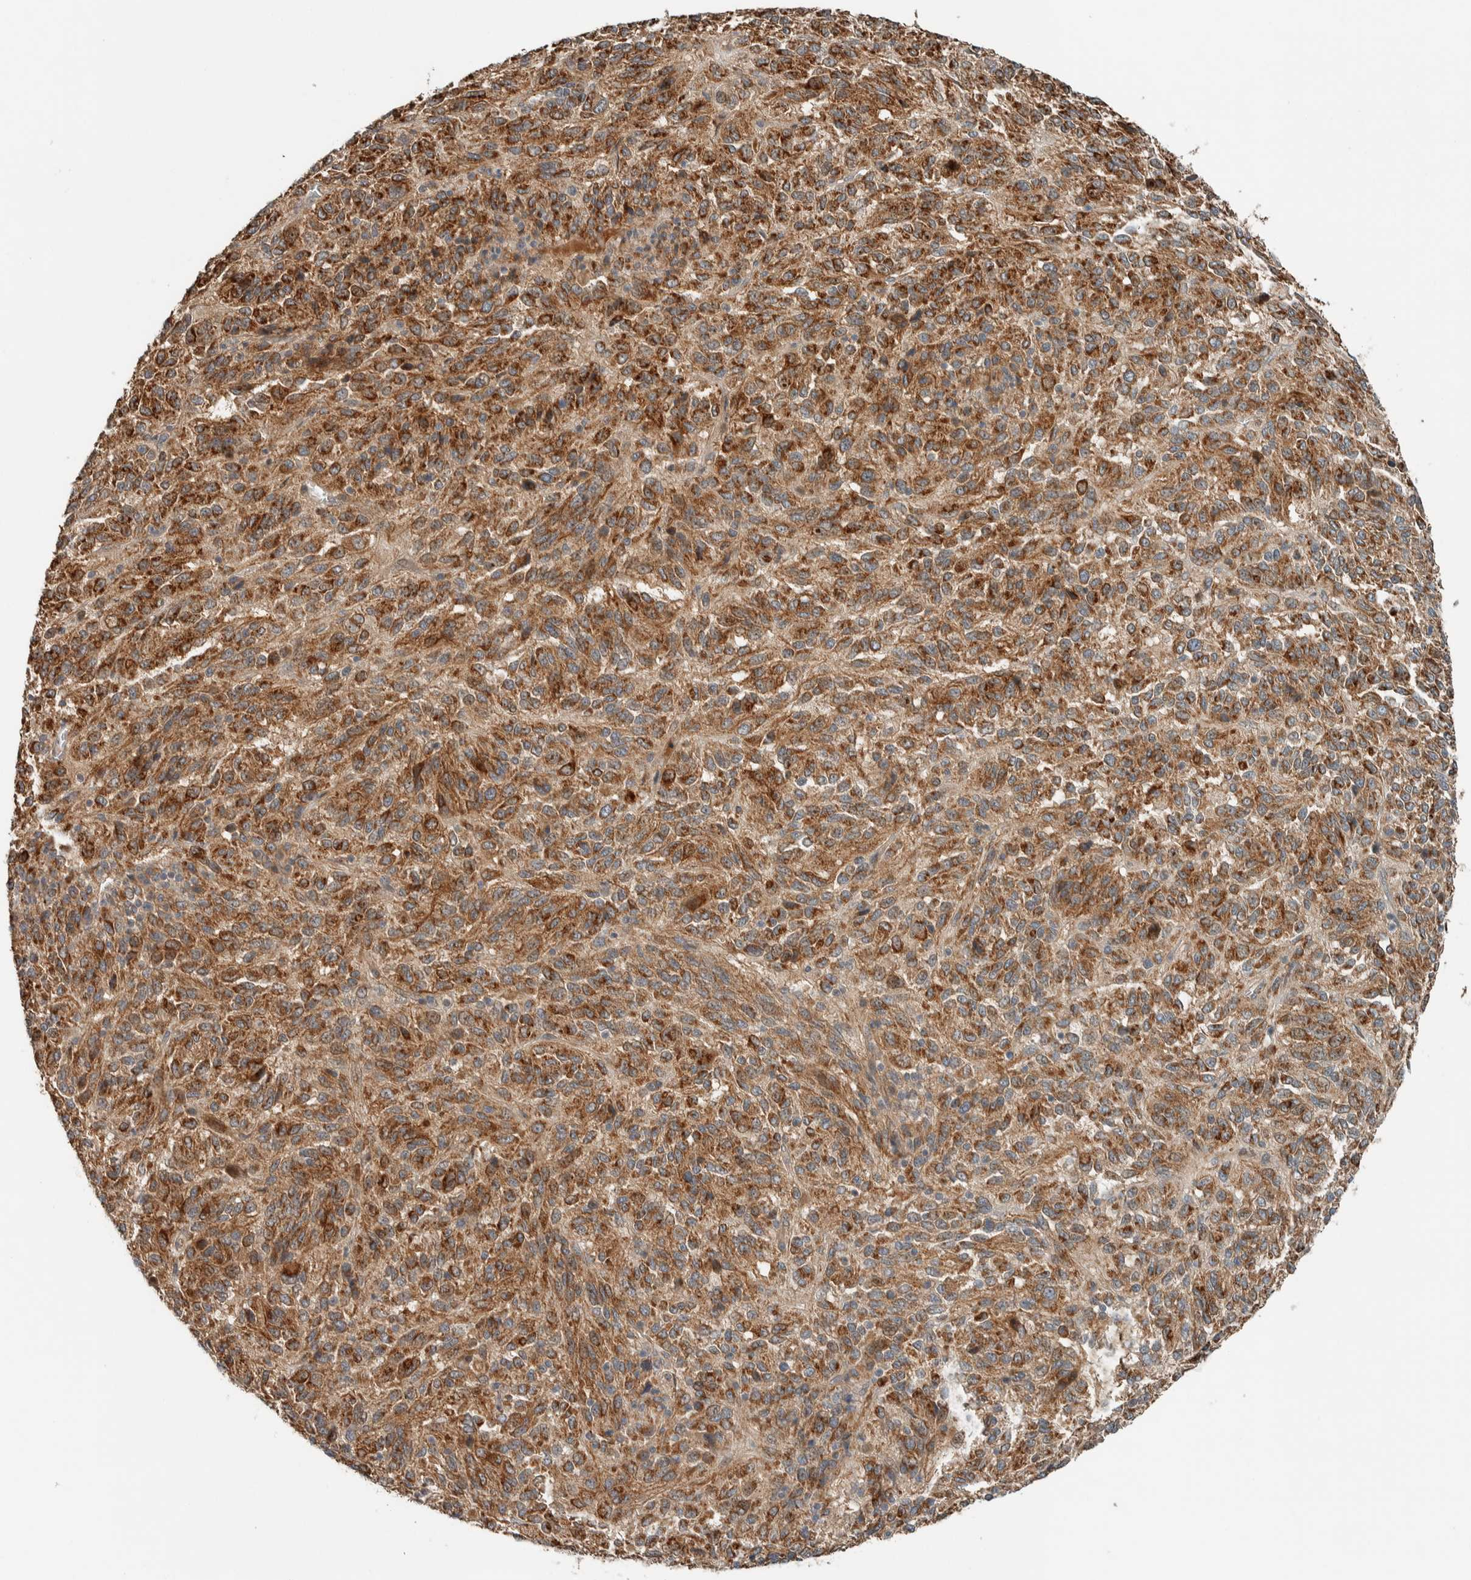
{"staining": {"intensity": "moderate", "quantity": ">75%", "location": "cytoplasmic/membranous"}, "tissue": "melanoma", "cell_type": "Tumor cells", "image_type": "cancer", "snomed": [{"axis": "morphology", "description": "Malignant melanoma, Metastatic site"}, {"axis": "topography", "description": "Lung"}], "caption": "Melanoma stained with a protein marker displays moderate staining in tumor cells.", "gene": "NBR1", "patient": {"sex": "male", "age": 64}}